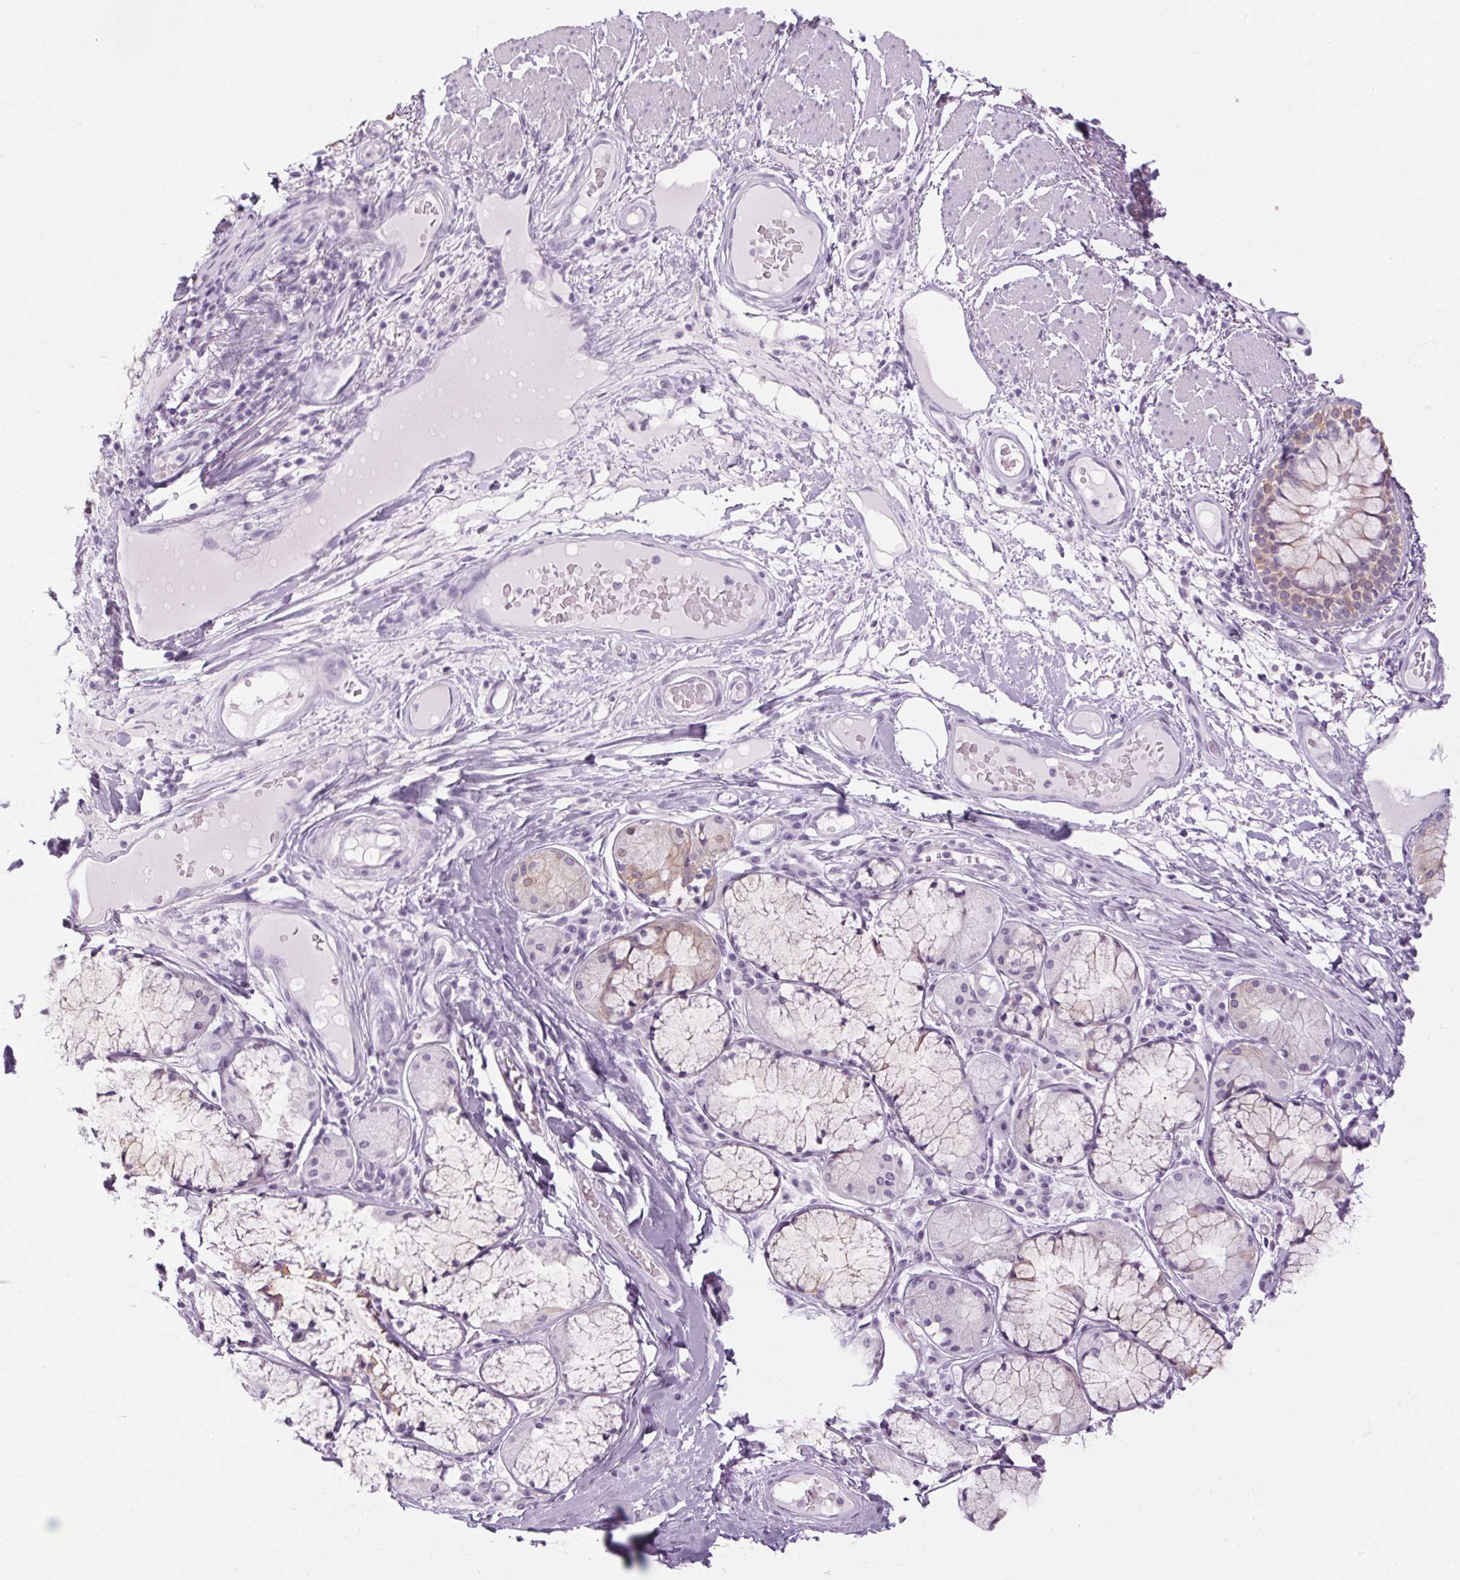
{"staining": {"intensity": "negative", "quantity": "none", "location": "none"}, "tissue": "adipose tissue", "cell_type": "Adipocytes", "image_type": "normal", "snomed": [{"axis": "morphology", "description": "Normal tissue, NOS"}, {"axis": "topography", "description": "Cartilage tissue"}, {"axis": "topography", "description": "Bronchus"}], "caption": "This is an immunohistochemistry (IHC) histopathology image of normal human adipose tissue. There is no staining in adipocytes.", "gene": "RPTN", "patient": {"sex": "male", "age": 64}}